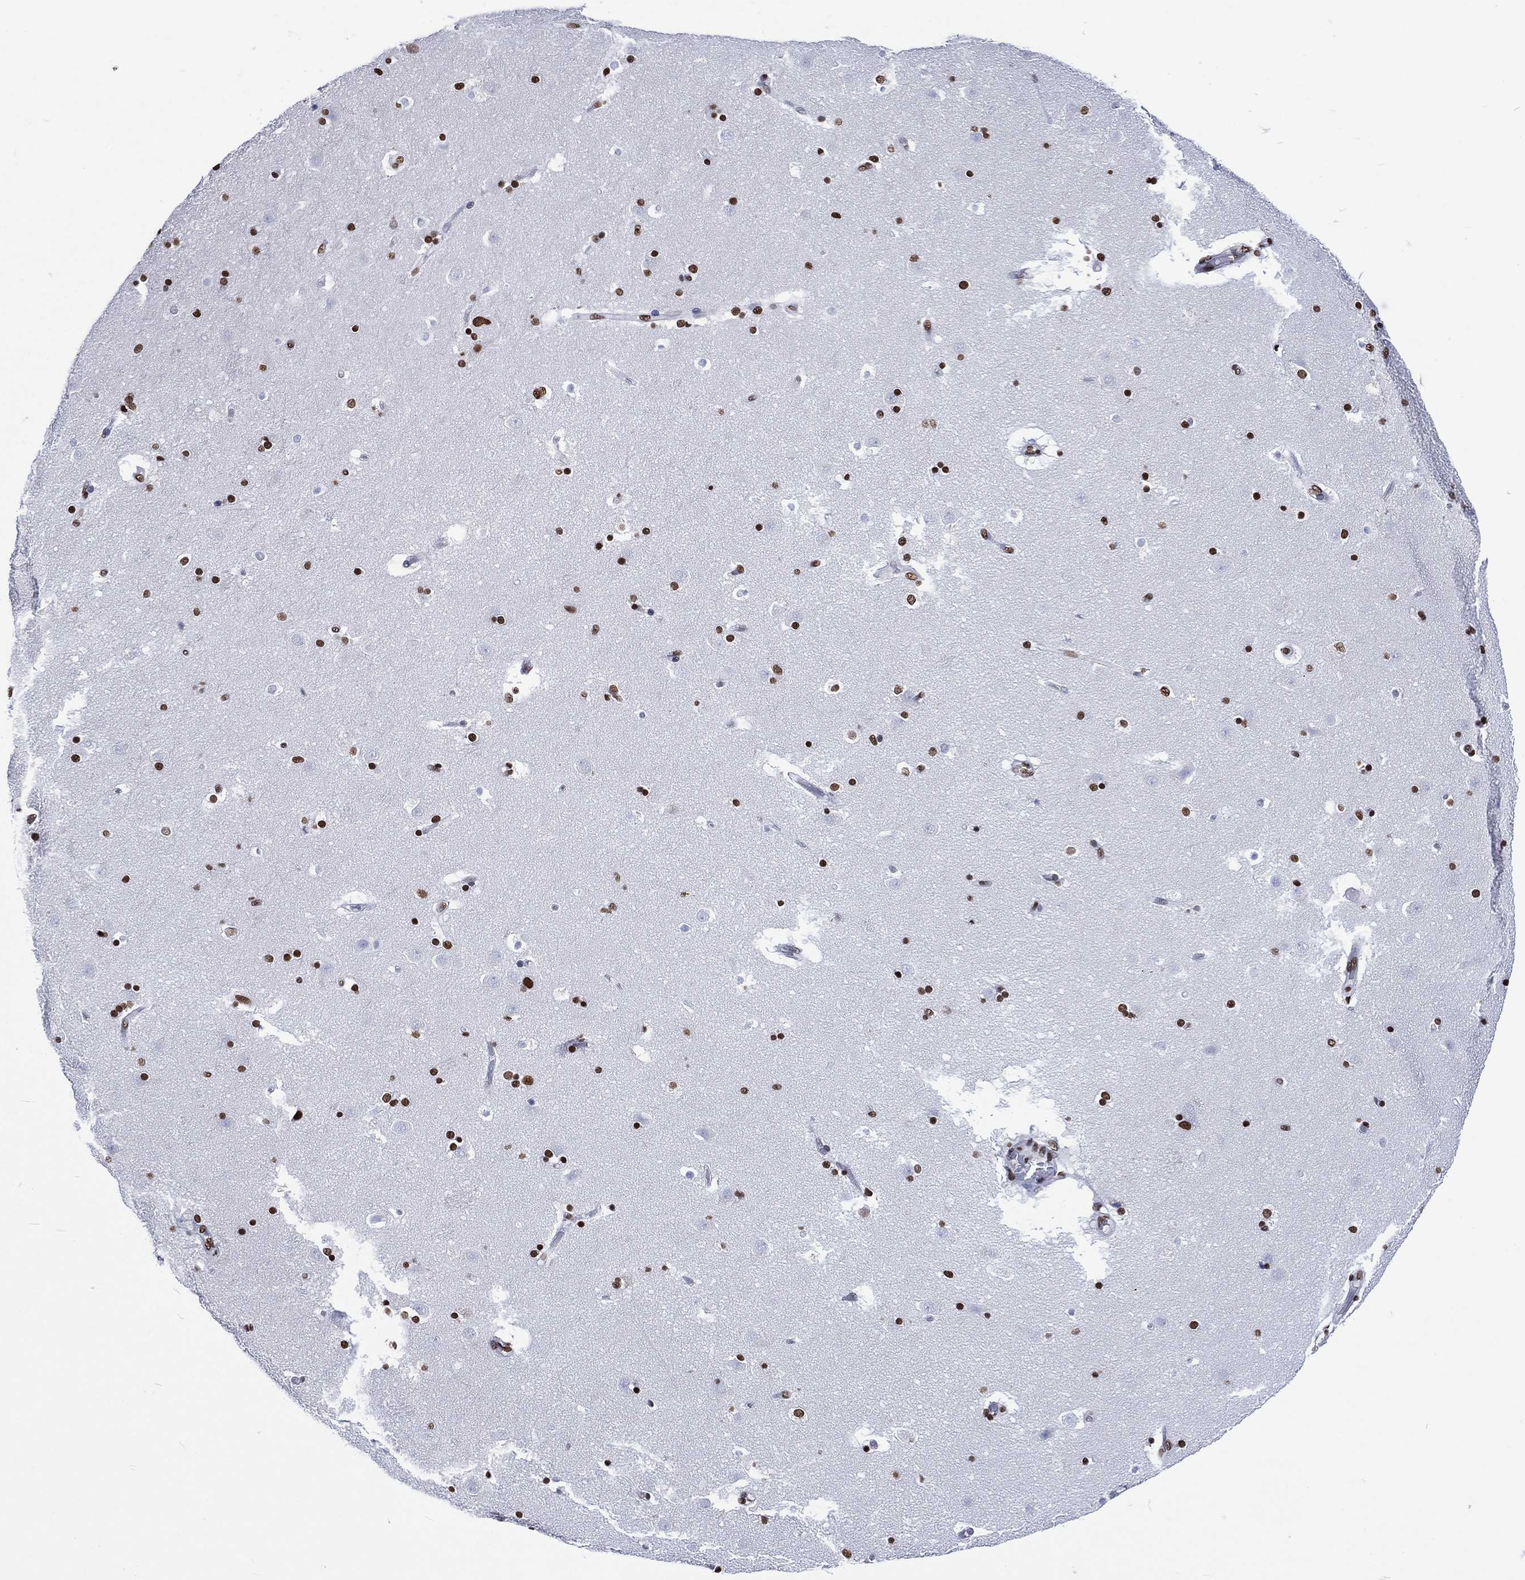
{"staining": {"intensity": "strong", "quantity": "25%-75%", "location": "nuclear"}, "tissue": "caudate", "cell_type": "Glial cells", "image_type": "normal", "snomed": [{"axis": "morphology", "description": "Normal tissue, NOS"}, {"axis": "topography", "description": "Lateral ventricle wall"}], "caption": "A micrograph of human caudate stained for a protein demonstrates strong nuclear brown staining in glial cells. (Stains: DAB (3,3'-diaminobenzidine) in brown, nuclei in blue, Microscopy: brightfield microscopy at high magnification).", "gene": "RETREG2", "patient": {"sex": "male", "age": 51}}